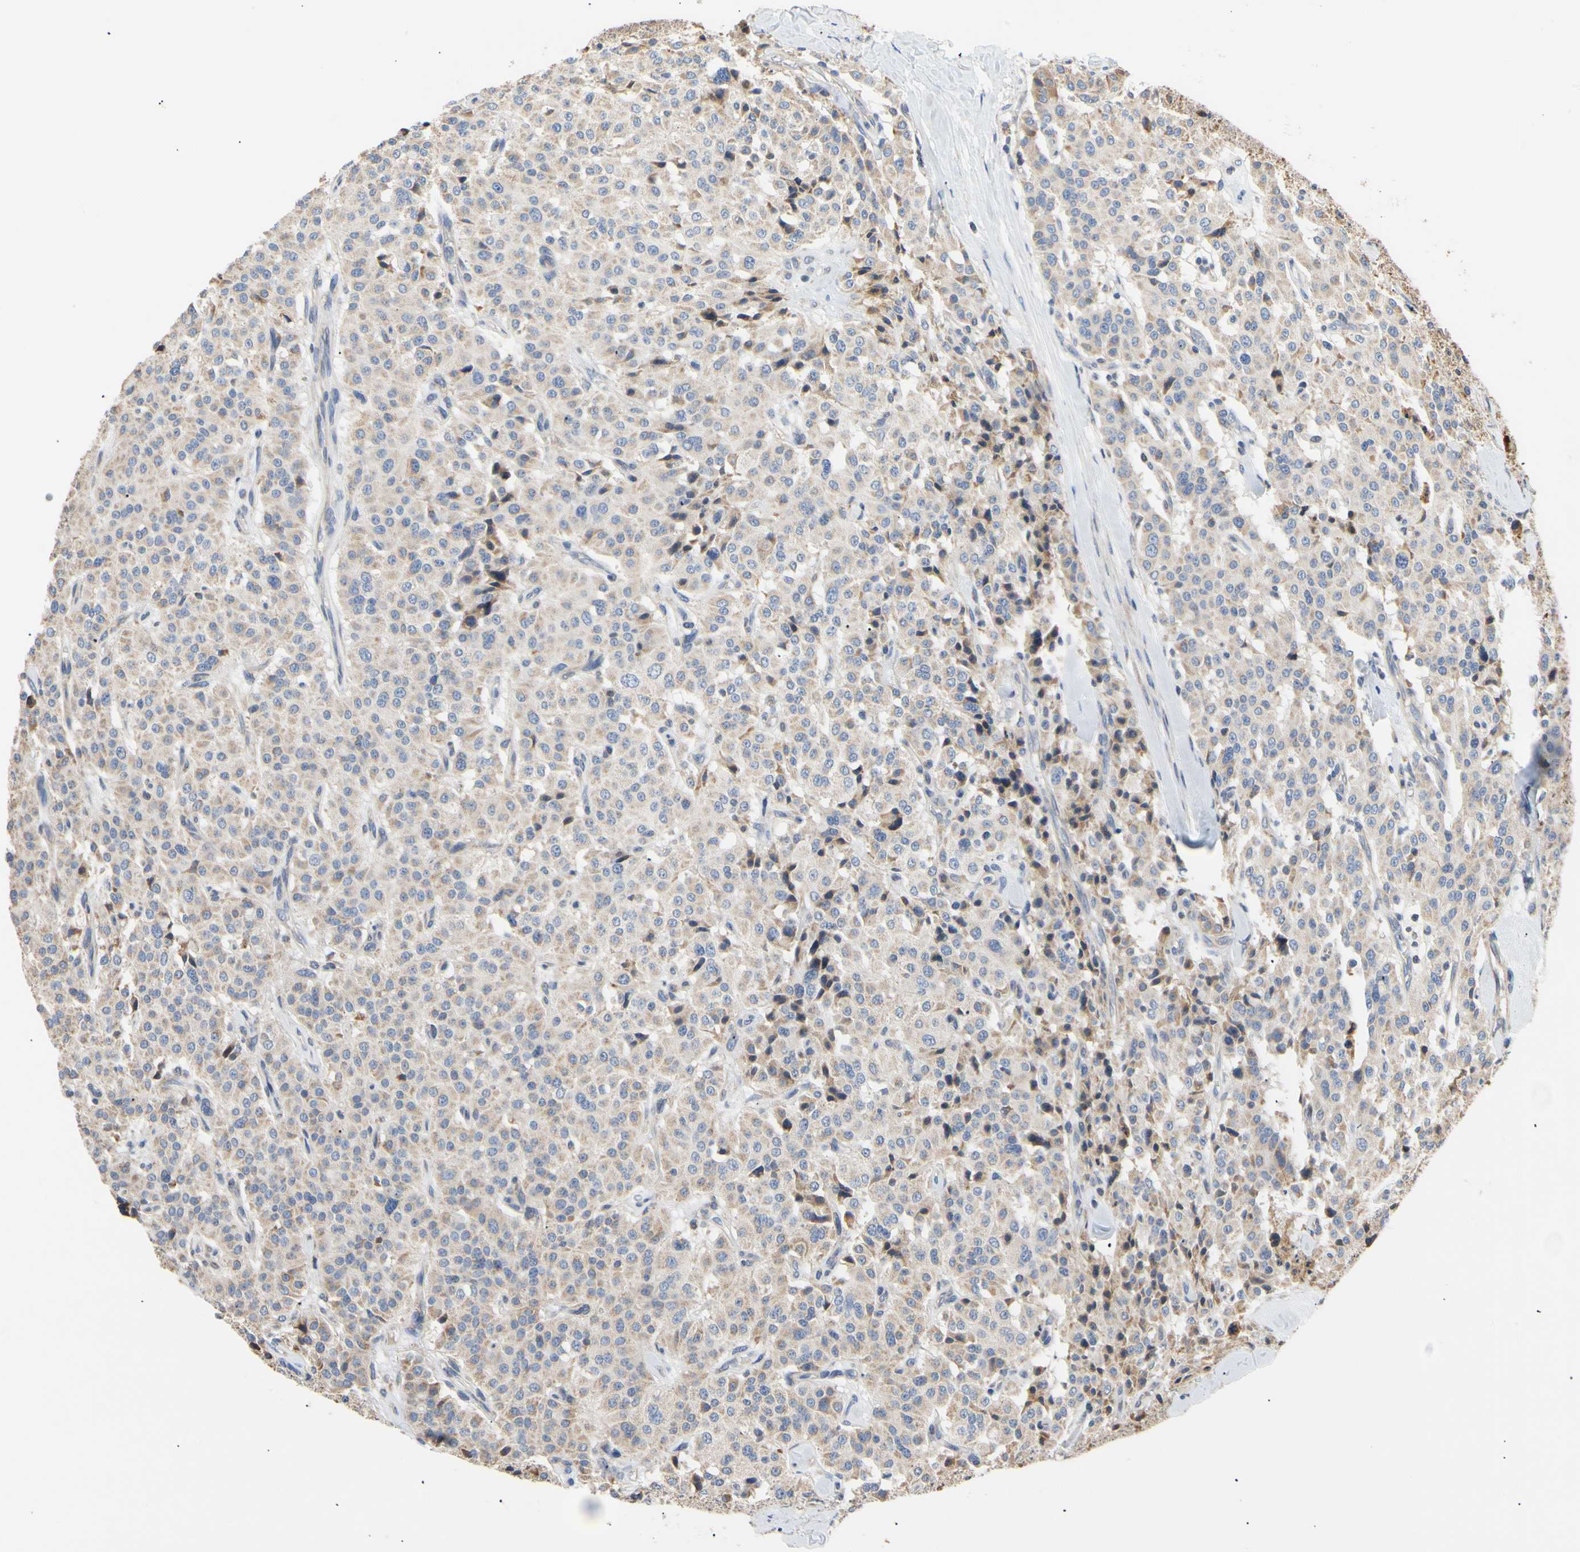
{"staining": {"intensity": "weak", "quantity": "25%-75%", "location": "cytoplasmic/membranous"}, "tissue": "carcinoid", "cell_type": "Tumor cells", "image_type": "cancer", "snomed": [{"axis": "morphology", "description": "Carcinoid, malignant, NOS"}, {"axis": "topography", "description": "Lung"}], "caption": "Protein expression by immunohistochemistry exhibits weak cytoplasmic/membranous positivity in about 25%-75% of tumor cells in carcinoid (malignant). (Brightfield microscopy of DAB IHC at high magnification).", "gene": "PLGRKT", "patient": {"sex": "male", "age": 30}}